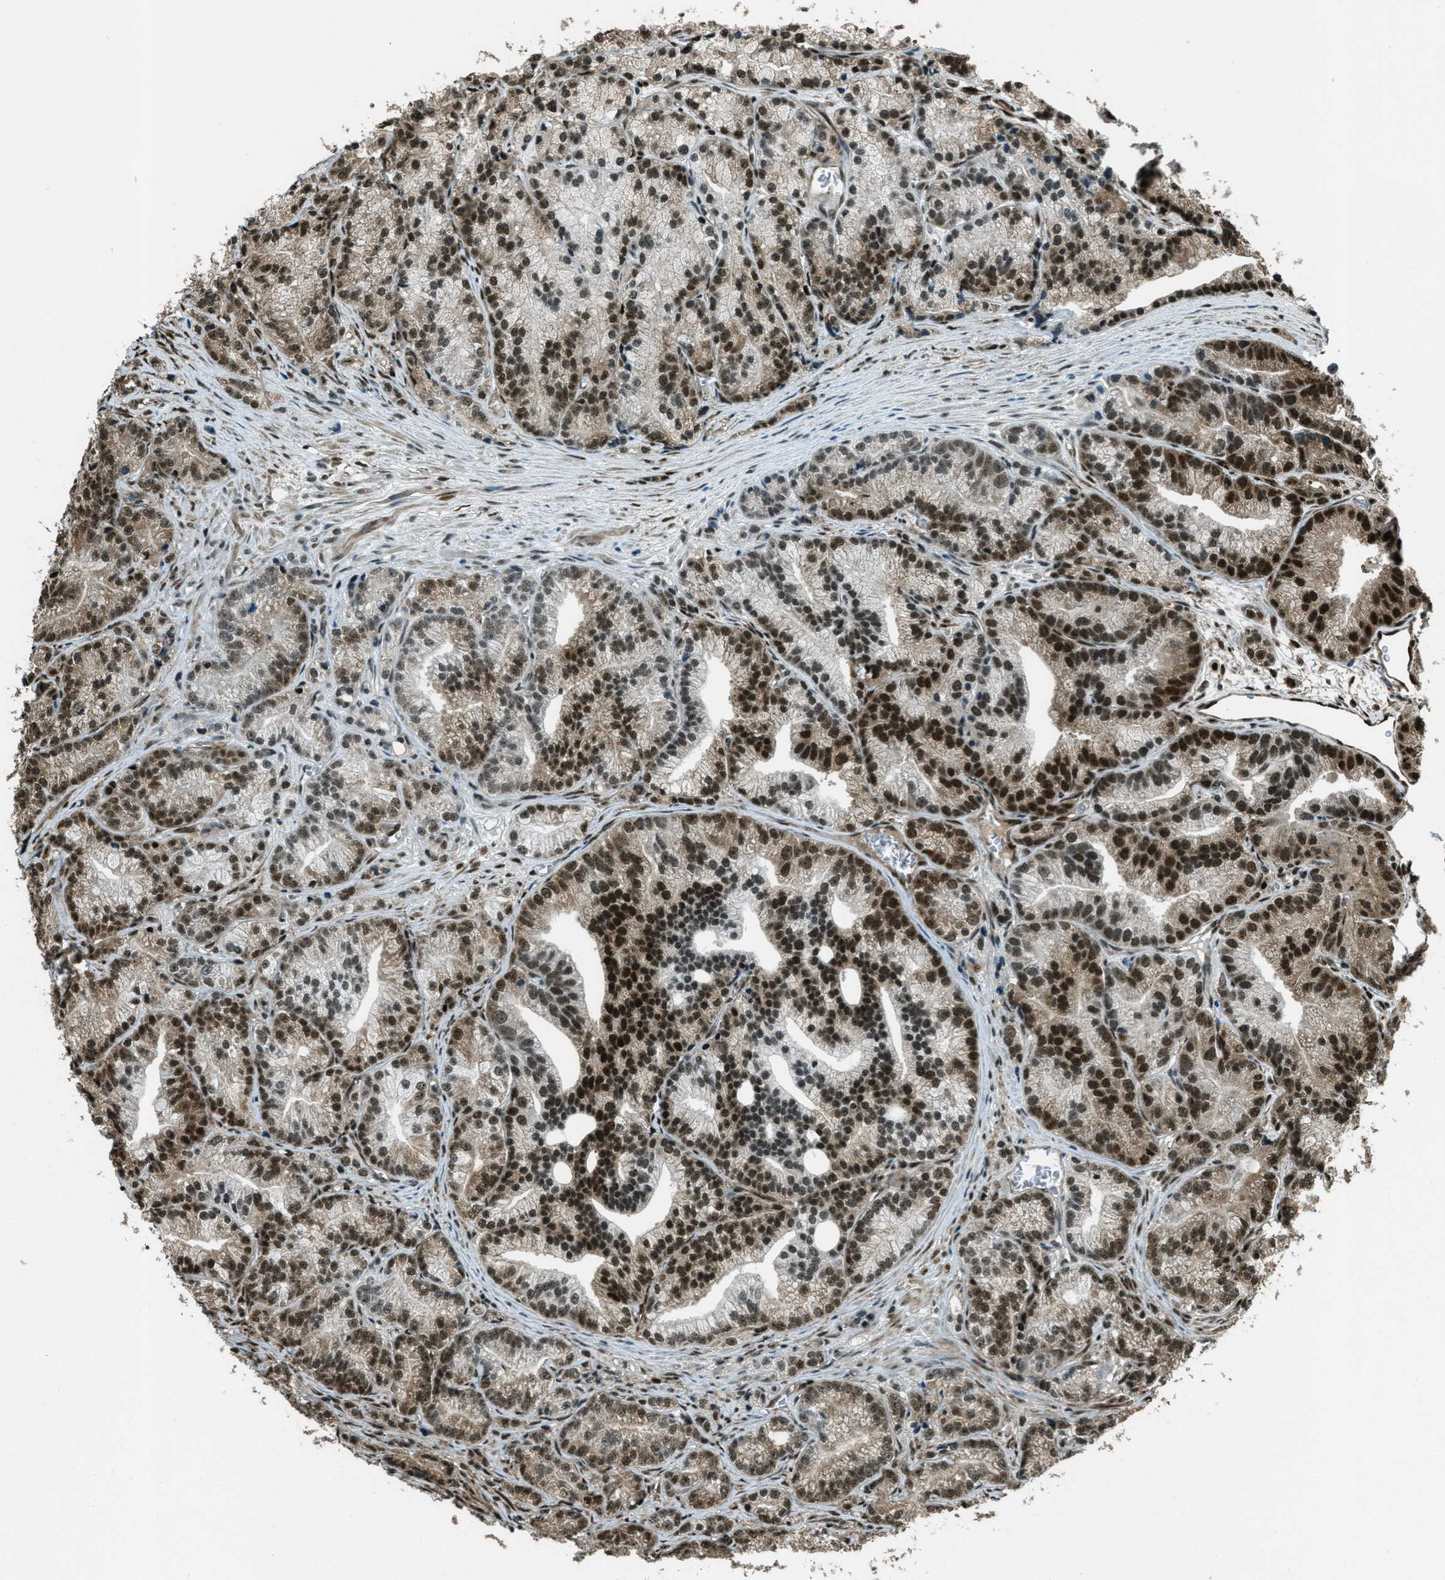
{"staining": {"intensity": "strong", "quantity": "25%-75%", "location": "cytoplasmic/membranous,nuclear"}, "tissue": "prostate cancer", "cell_type": "Tumor cells", "image_type": "cancer", "snomed": [{"axis": "morphology", "description": "Adenocarcinoma, Low grade"}, {"axis": "topography", "description": "Prostate"}], "caption": "Prostate adenocarcinoma (low-grade) tissue demonstrates strong cytoplasmic/membranous and nuclear staining in about 25%-75% of tumor cells", "gene": "TARDBP", "patient": {"sex": "male", "age": 89}}